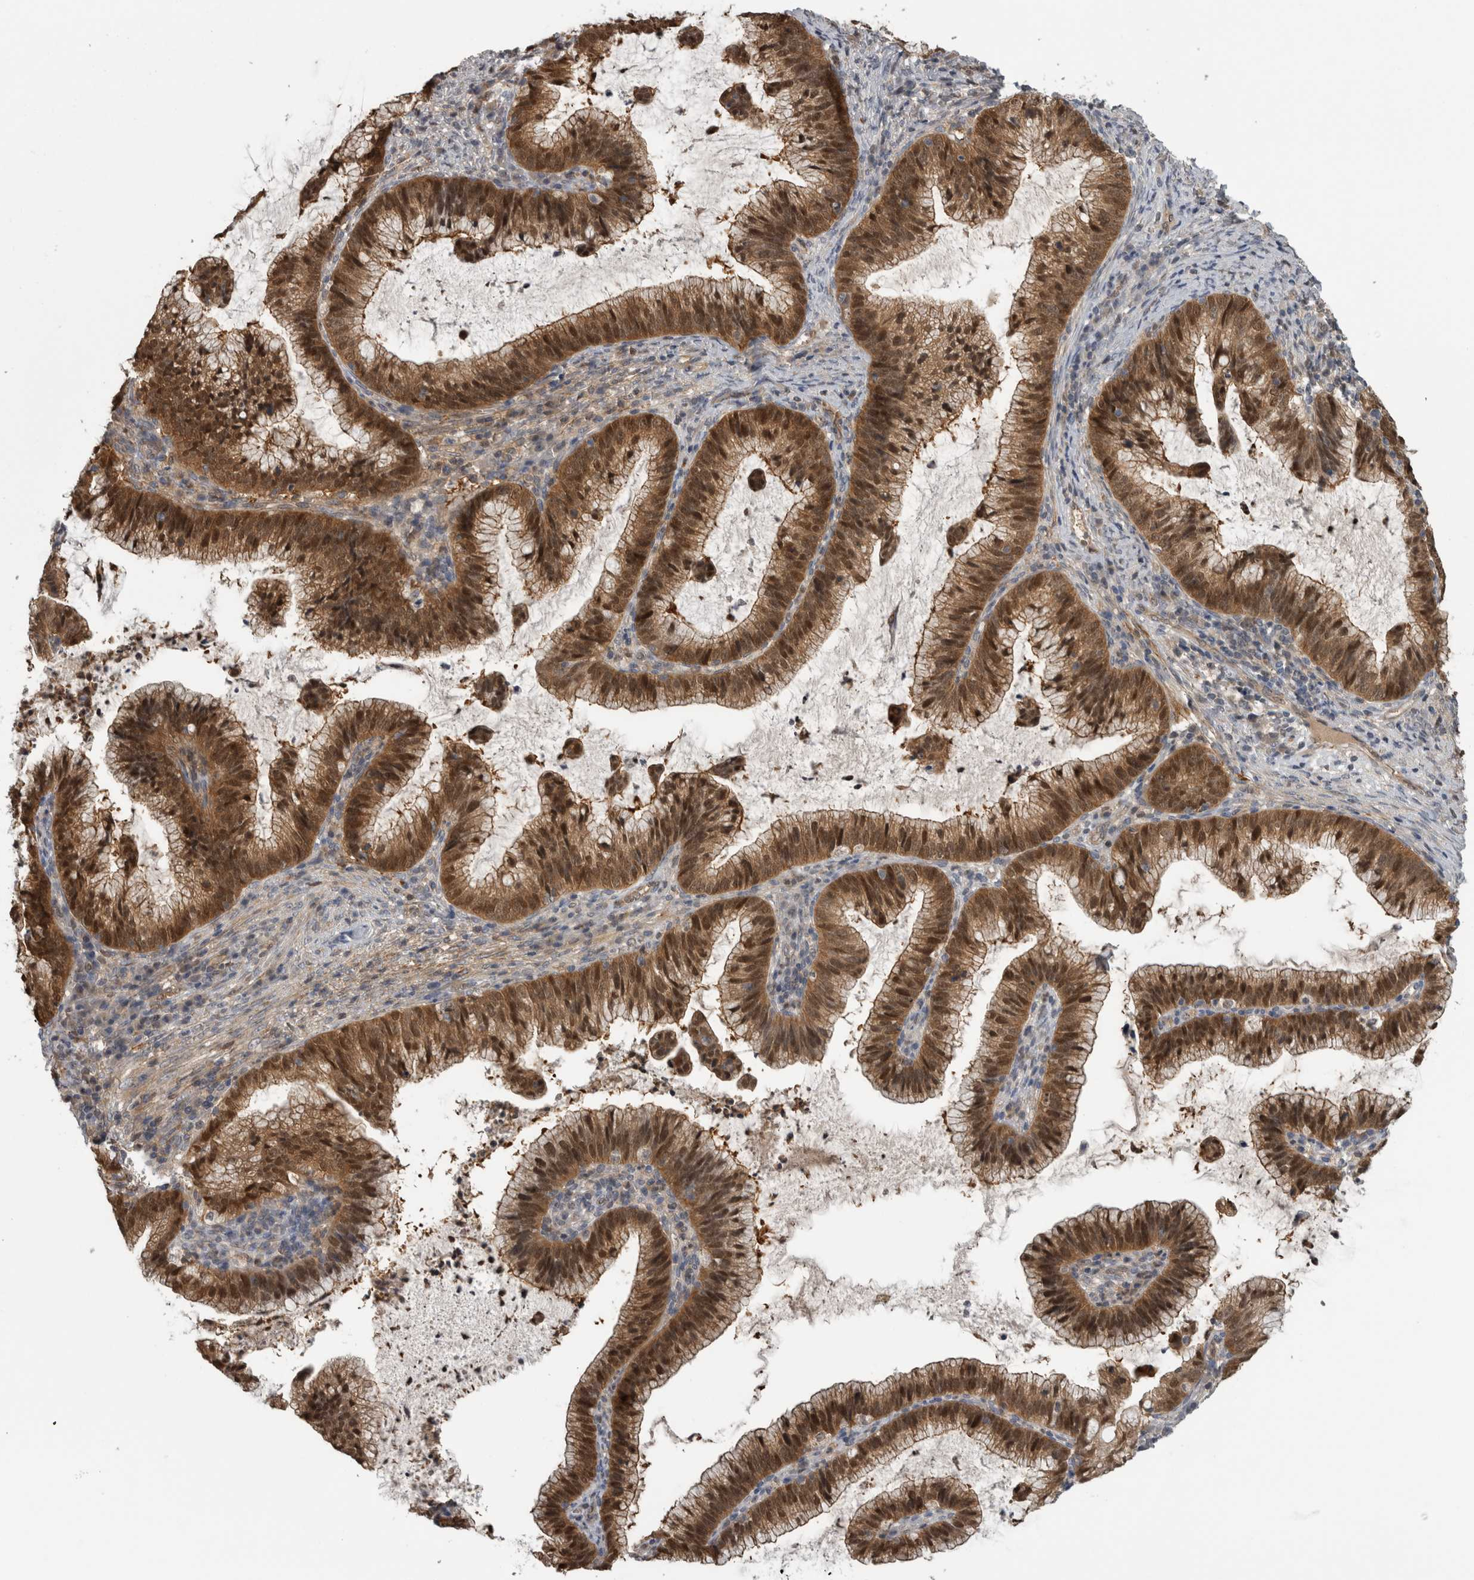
{"staining": {"intensity": "strong", "quantity": ">75%", "location": "cytoplasmic/membranous,nuclear"}, "tissue": "cervical cancer", "cell_type": "Tumor cells", "image_type": "cancer", "snomed": [{"axis": "morphology", "description": "Adenocarcinoma, NOS"}, {"axis": "topography", "description": "Cervix"}], "caption": "Immunohistochemical staining of cervical cancer (adenocarcinoma) exhibits high levels of strong cytoplasmic/membranous and nuclear protein staining in approximately >75% of tumor cells. (Brightfield microscopy of DAB IHC at high magnification).", "gene": "NAPRT", "patient": {"sex": "female", "age": 36}}